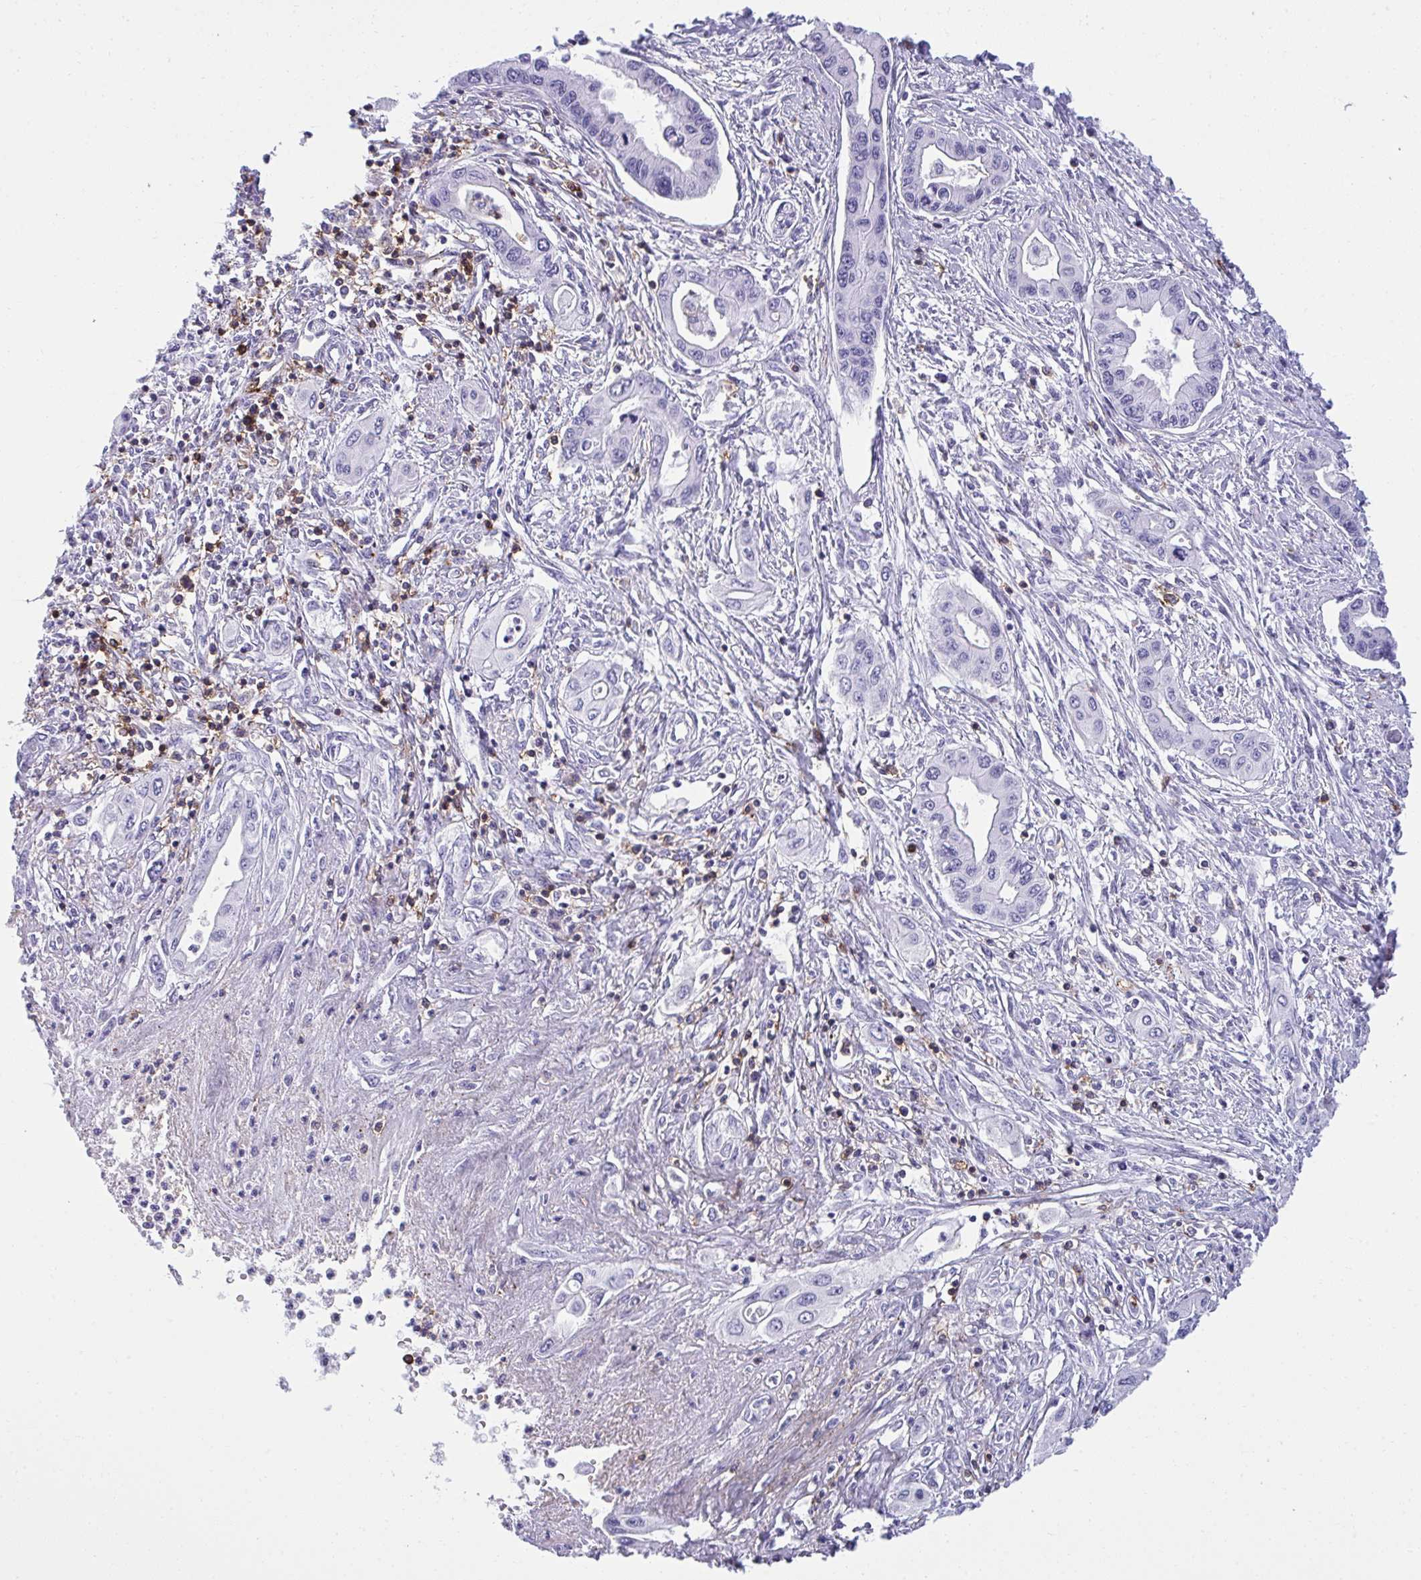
{"staining": {"intensity": "negative", "quantity": "none", "location": "none"}, "tissue": "pancreatic cancer", "cell_type": "Tumor cells", "image_type": "cancer", "snomed": [{"axis": "morphology", "description": "Adenocarcinoma, NOS"}, {"axis": "topography", "description": "Pancreas"}], "caption": "DAB (3,3'-diaminobenzidine) immunohistochemical staining of pancreatic adenocarcinoma demonstrates no significant staining in tumor cells.", "gene": "SPN", "patient": {"sex": "female", "age": 62}}